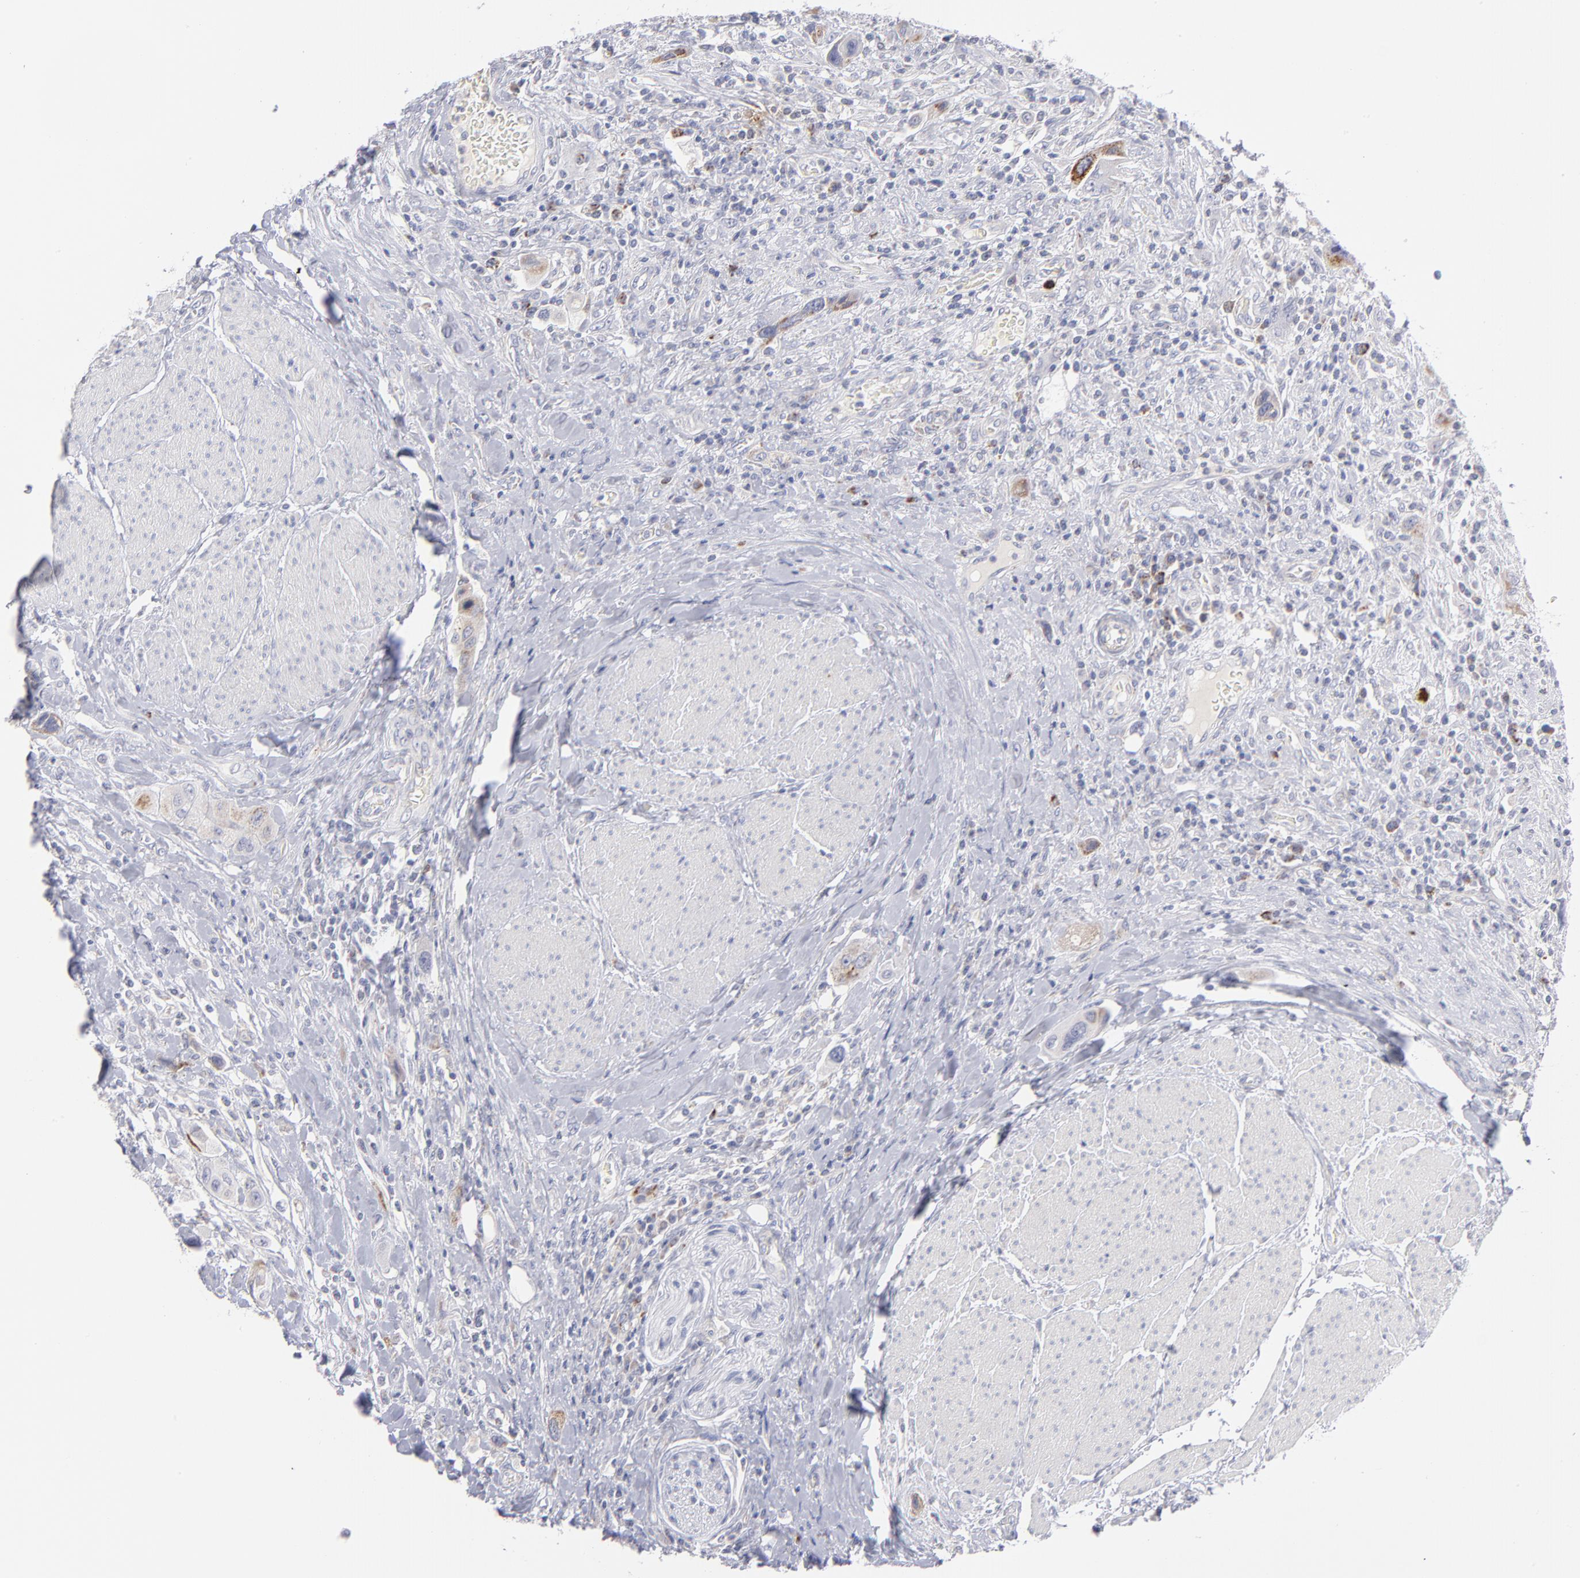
{"staining": {"intensity": "moderate", "quantity": ">75%", "location": "cytoplasmic/membranous"}, "tissue": "urothelial cancer", "cell_type": "Tumor cells", "image_type": "cancer", "snomed": [{"axis": "morphology", "description": "Urothelial carcinoma, High grade"}, {"axis": "topography", "description": "Urinary bladder"}], "caption": "High-magnification brightfield microscopy of high-grade urothelial carcinoma stained with DAB (brown) and counterstained with hematoxylin (blue). tumor cells exhibit moderate cytoplasmic/membranous positivity is seen in approximately>75% of cells.", "gene": "MTHFD2", "patient": {"sex": "male", "age": 50}}